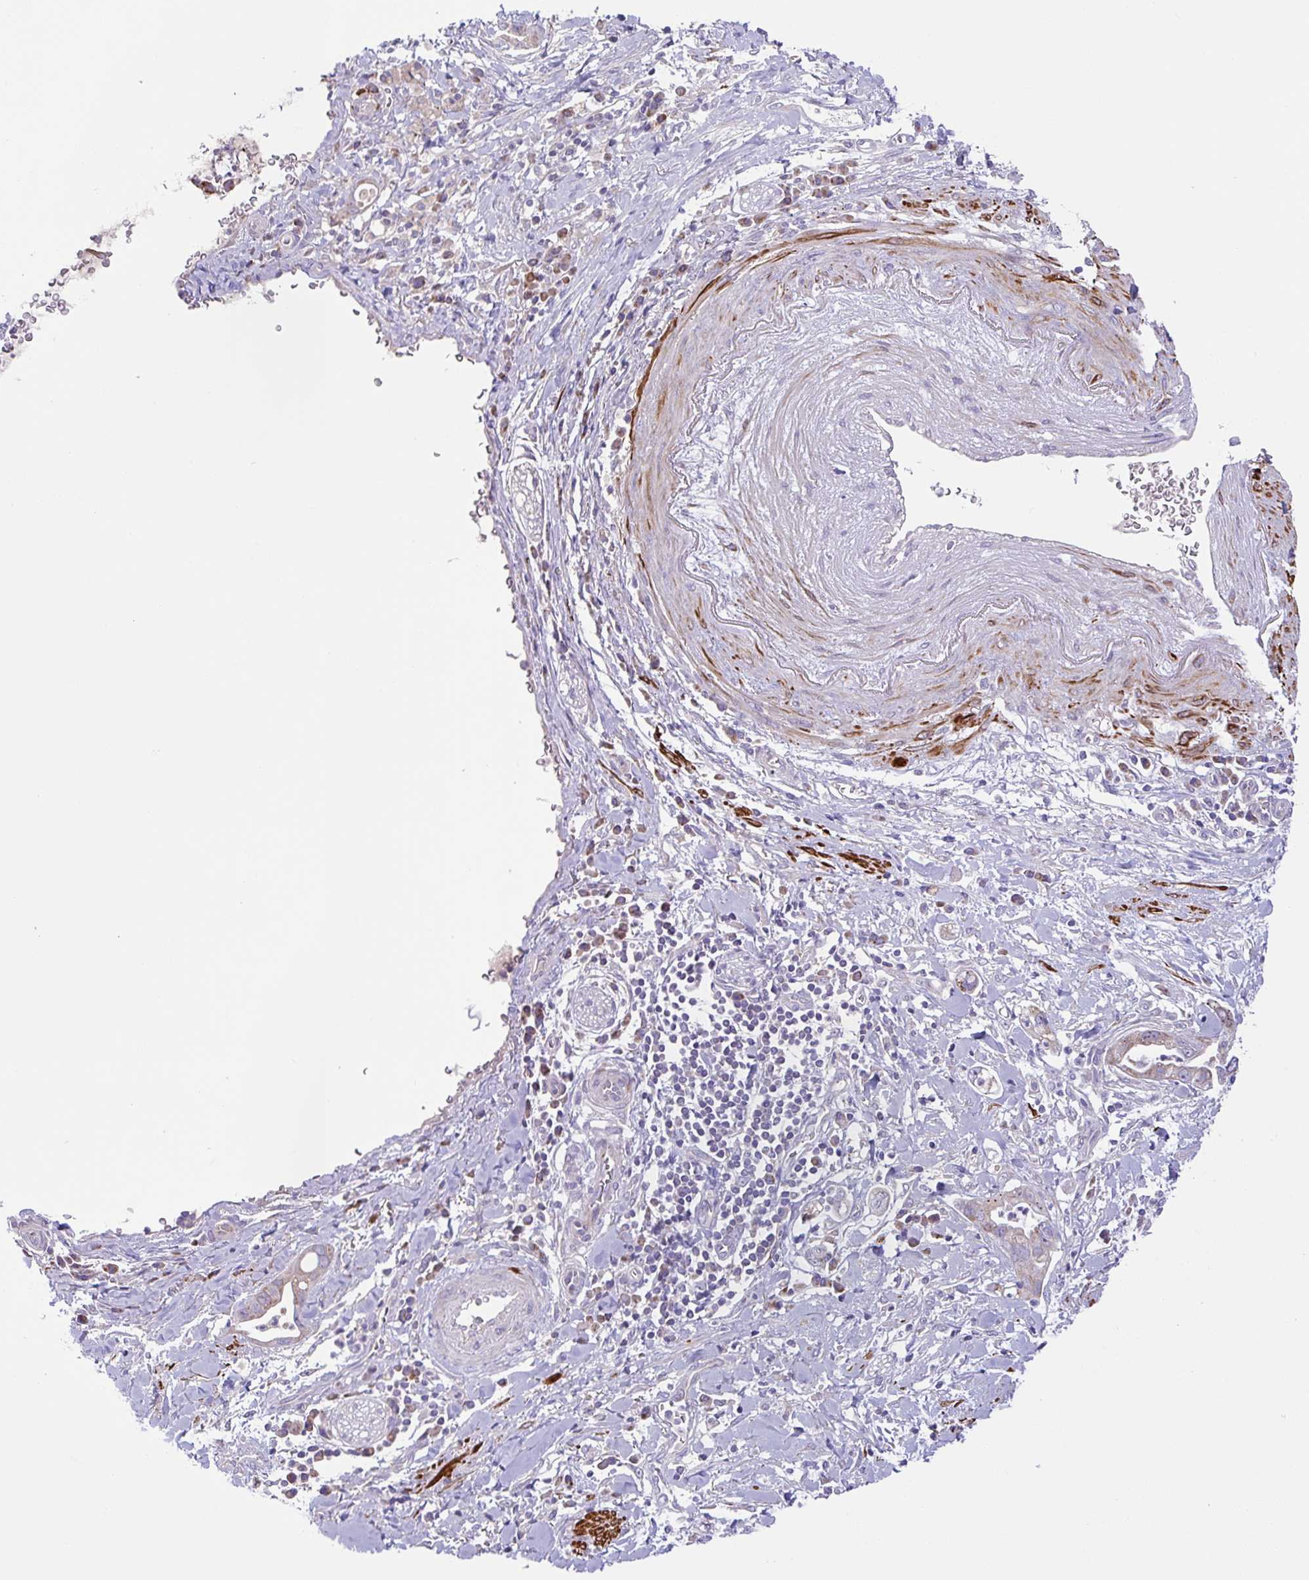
{"staining": {"intensity": "weak", "quantity": "25%-75%", "location": "cytoplasmic/membranous"}, "tissue": "pancreatic cancer", "cell_type": "Tumor cells", "image_type": "cancer", "snomed": [{"axis": "morphology", "description": "Adenocarcinoma, NOS"}, {"axis": "topography", "description": "Pancreas"}], "caption": "Weak cytoplasmic/membranous expression for a protein is identified in about 25%-75% of tumor cells of pancreatic cancer (adenocarcinoma) using IHC.", "gene": "CHDH", "patient": {"sex": "male", "age": 75}}